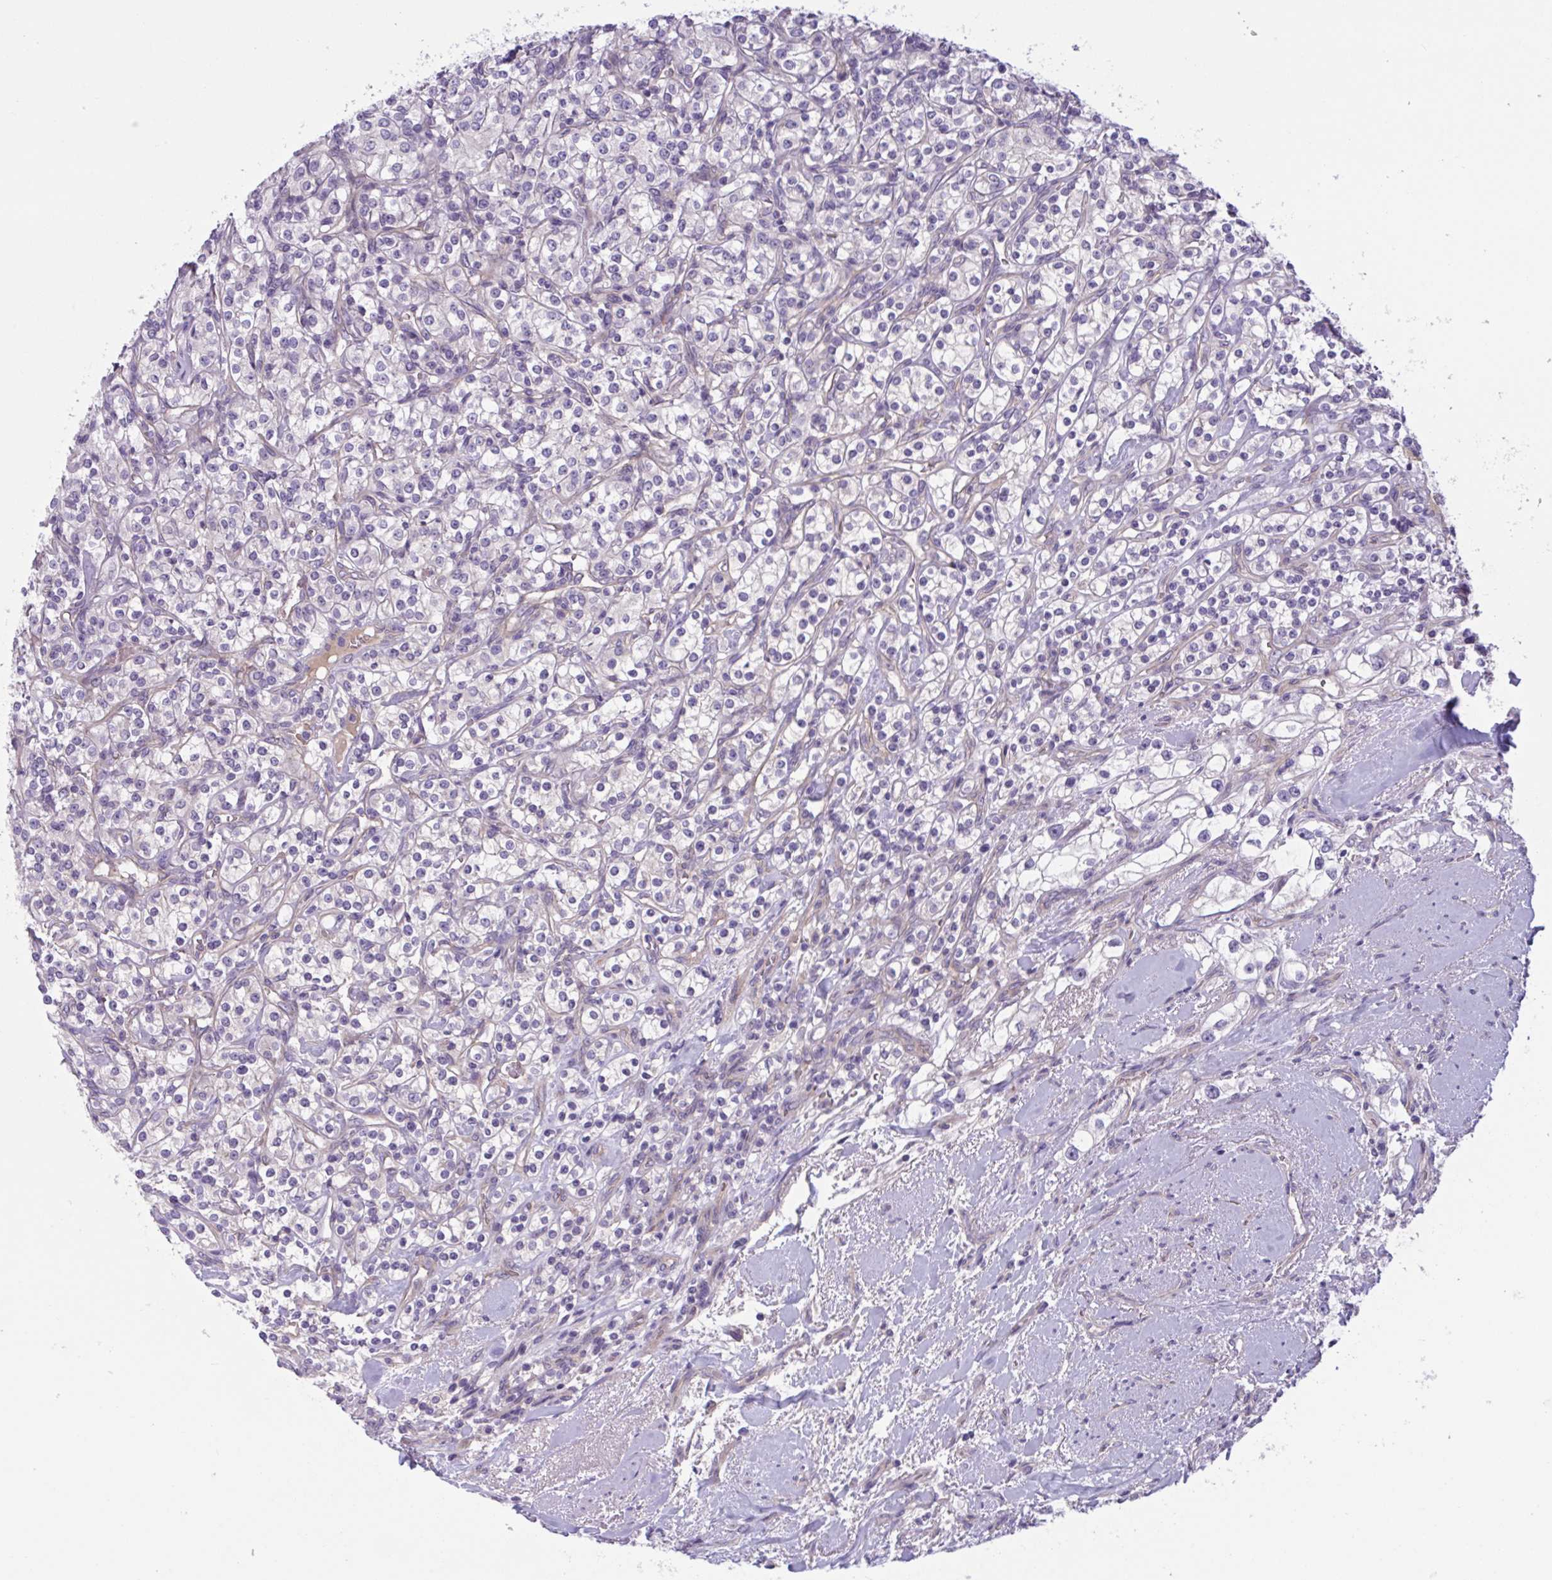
{"staining": {"intensity": "negative", "quantity": "none", "location": "none"}, "tissue": "renal cancer", "cell_type": "Tumor cells", "image_type": "cancer", "snomed": [{"axis": "morphology", "description": "Adenocarcinoma, NOS"}, {"axis": "topography", "description": "Kidney"}], "caption": "IHC histopathology image of human renal cancer stained for a protein (brown), which shows no expression in tumor cells.", "gene": "TTC7B", "patient": {"sex": "male", "age": 77}}